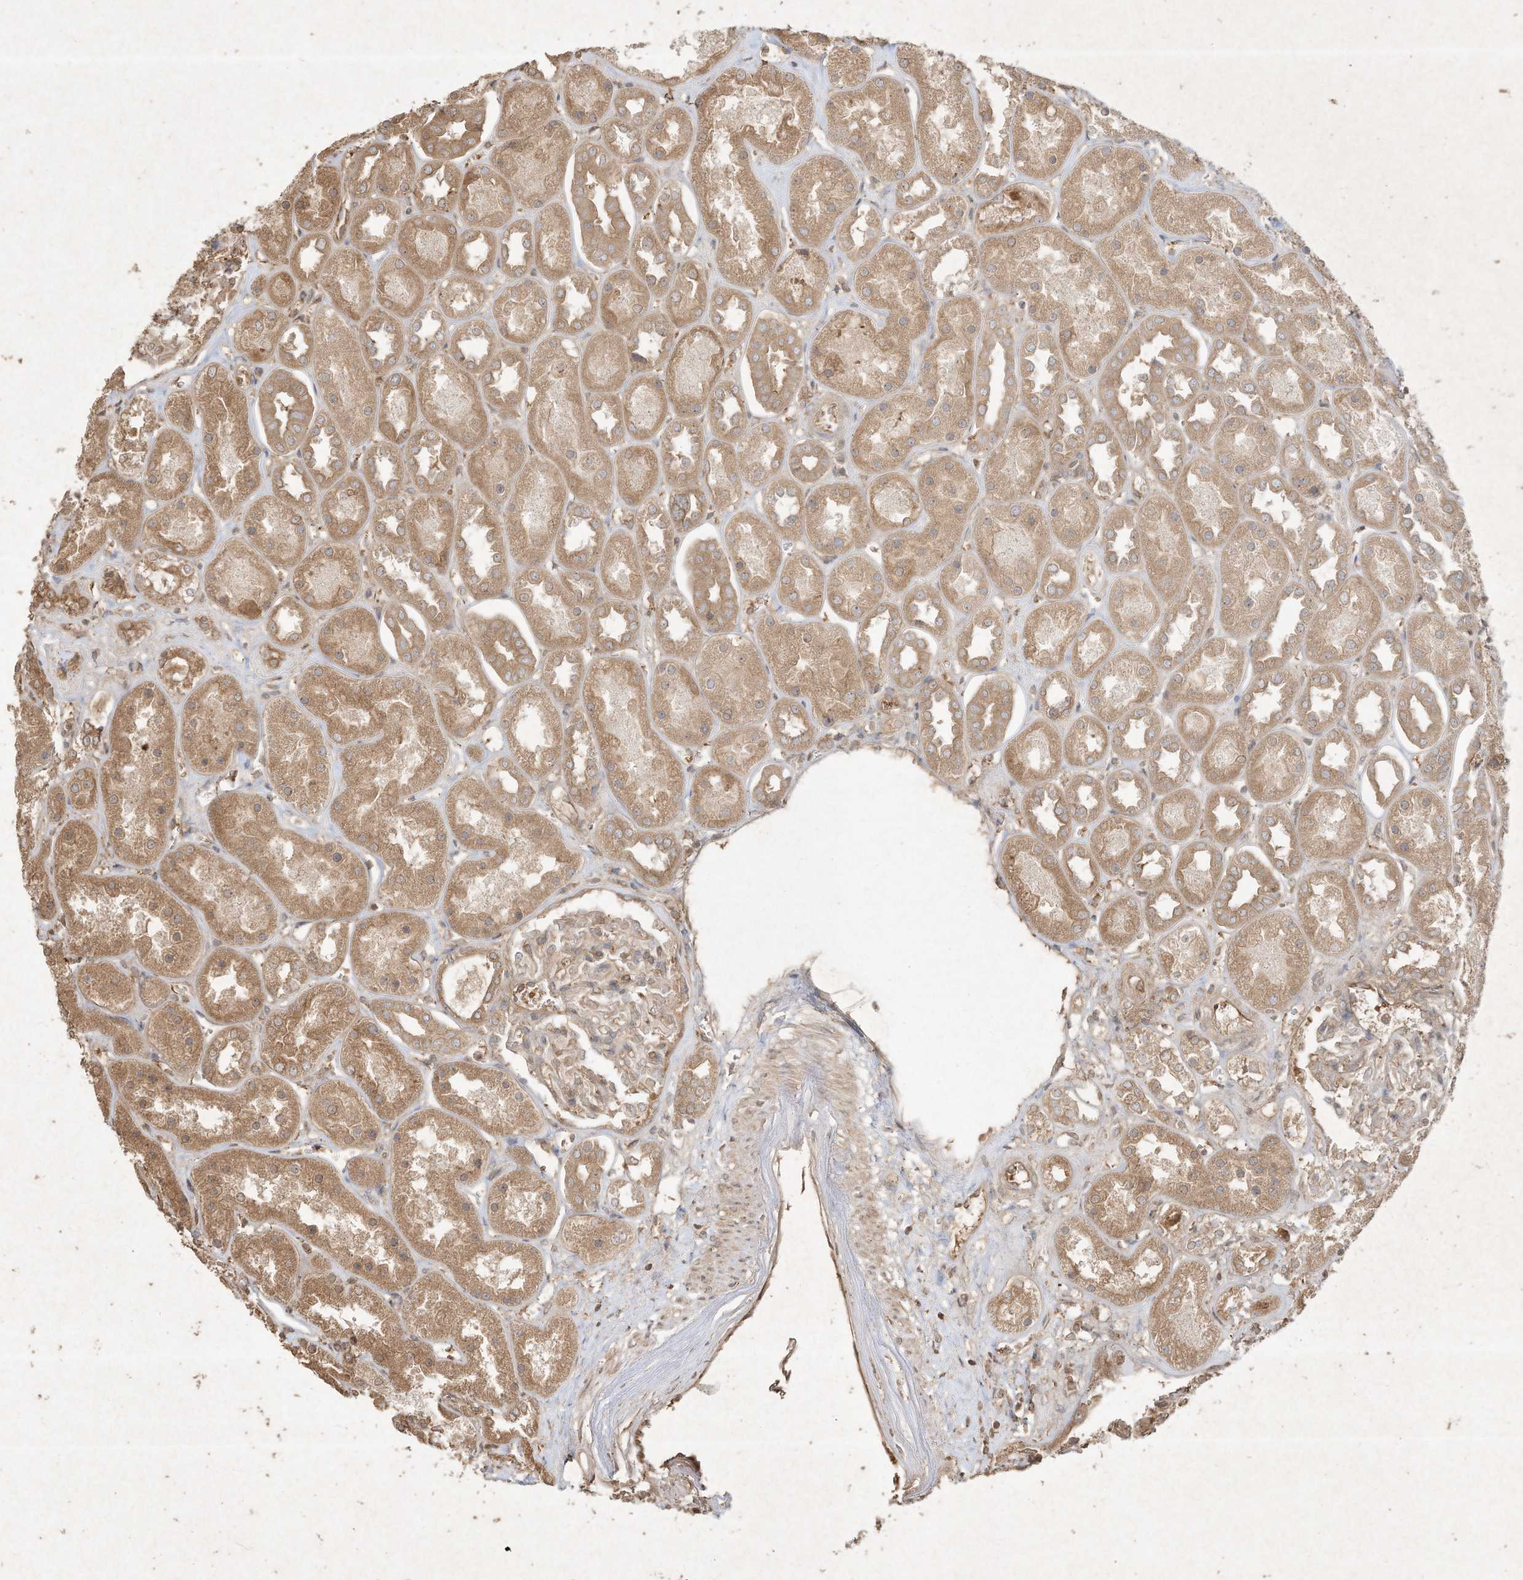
{"staining": {"intensity": "weak", "quantity": ">75%", "location": "cytoplasmic/membranous"}, "tissue": "kidney", "cell_type": "Cells in glomeruli", "image_type": "normal", "snomed": [{"axis": "morphology", "description": "Normal tissue, NOS"}, {"axis": "topography", "description": "Kidney"}], "caption": "Kidney stained with DAB (3,3'-diaminobenzidine) immunohistochemistry (IHC) shows low levels of weak cytoplasmic/membranous staining in about >75% of cells in glomeruli.", "gene": "DYNC1I2", "patient": {"sex": "male", "age": 70}}